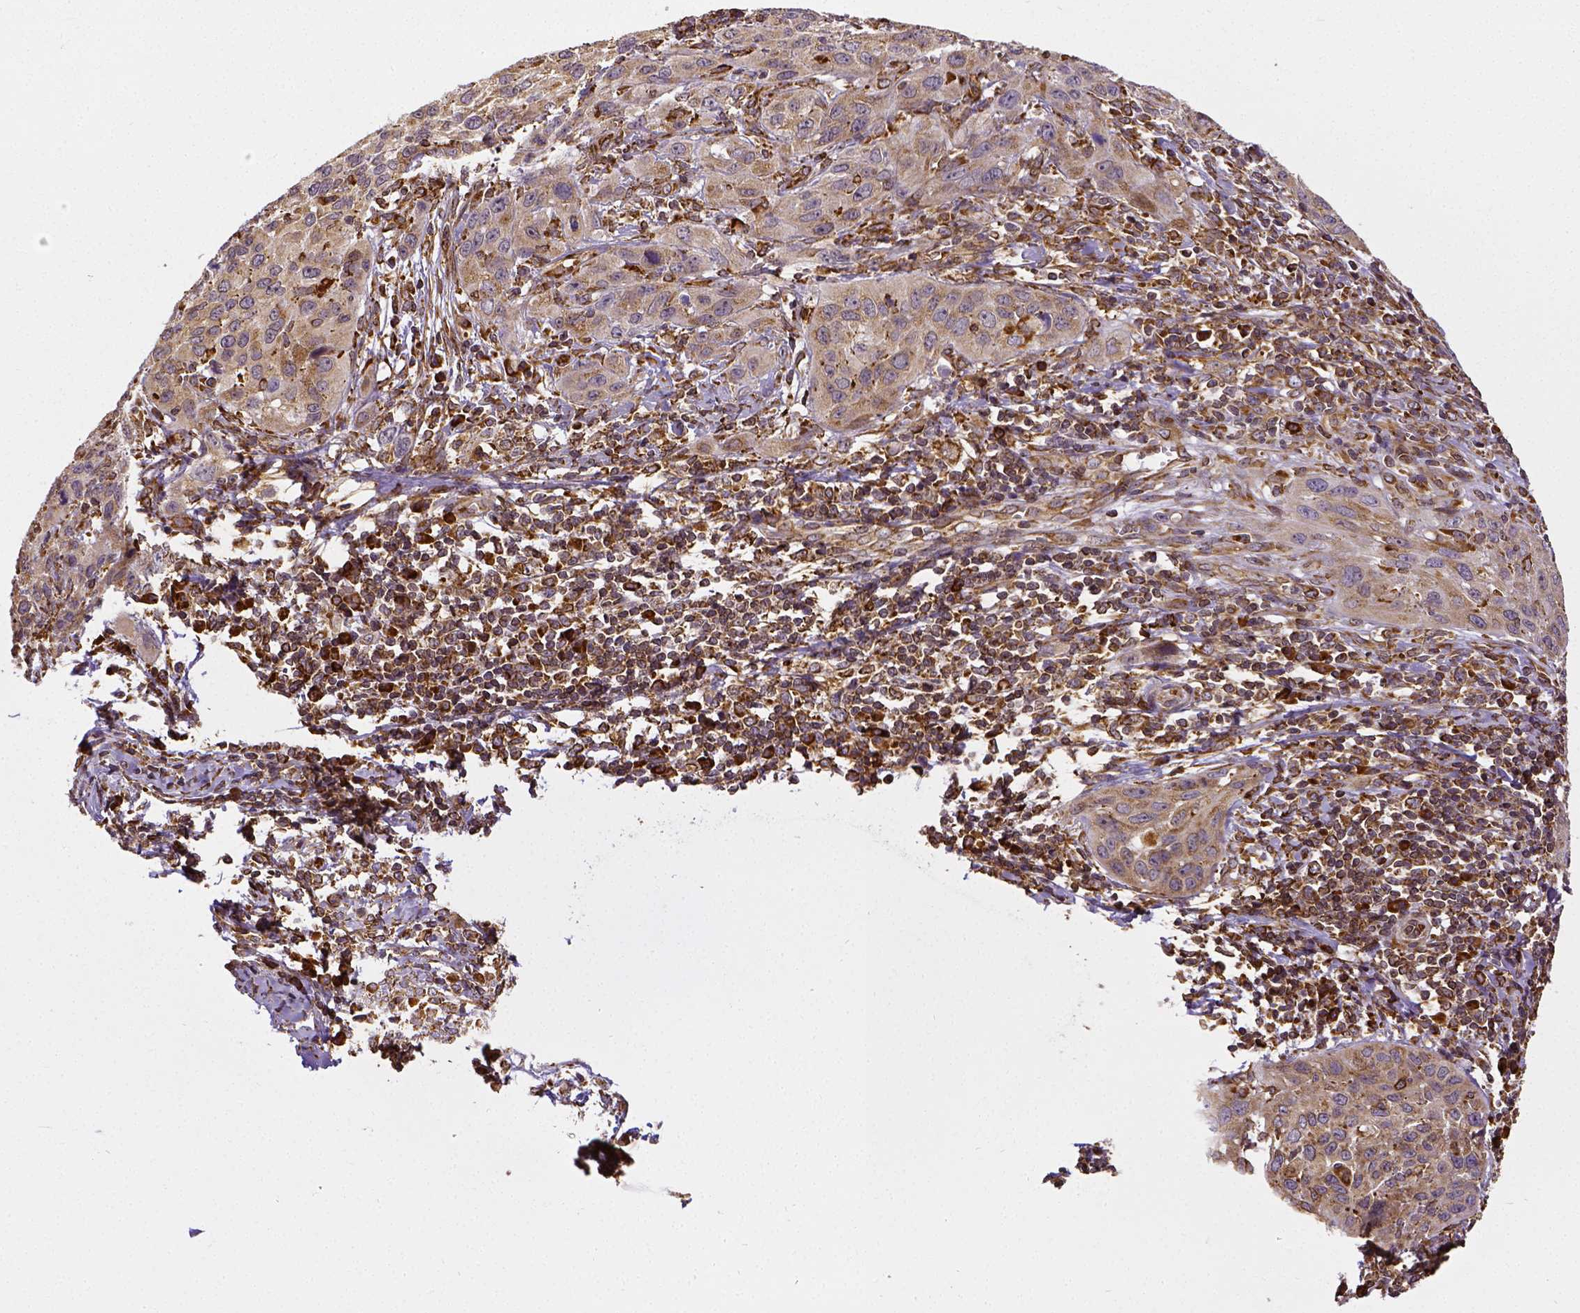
{"staining": {"intensity": "moderate", "quantity": ">75%", "location": "cytoplasmic/membranous"}, "tissue": "cervical cancer", "cell_type": "Tumor cells", "image_type": "cancer", "snomed": [{"axis": "morphology", "description": "Normal tissue, NOS"}, {"axis": "morphology", "description": "Squamous cell carcinoma, NOS"}, {"axis": "topography", "description": "Cervix"}], "caption": "Immunohistochemical staining of squamous cell carcinoma (cervical) shows moderate cytoplasmic/membranous protein positivity in about >75% of tumor cells. The staining is performed using DAB brown chromogen to label protein expression. The nuclei are counter-stained blue using hematoxylin.", "gene": "MTDH", "patient": {"sex": "female", "age": 51}}